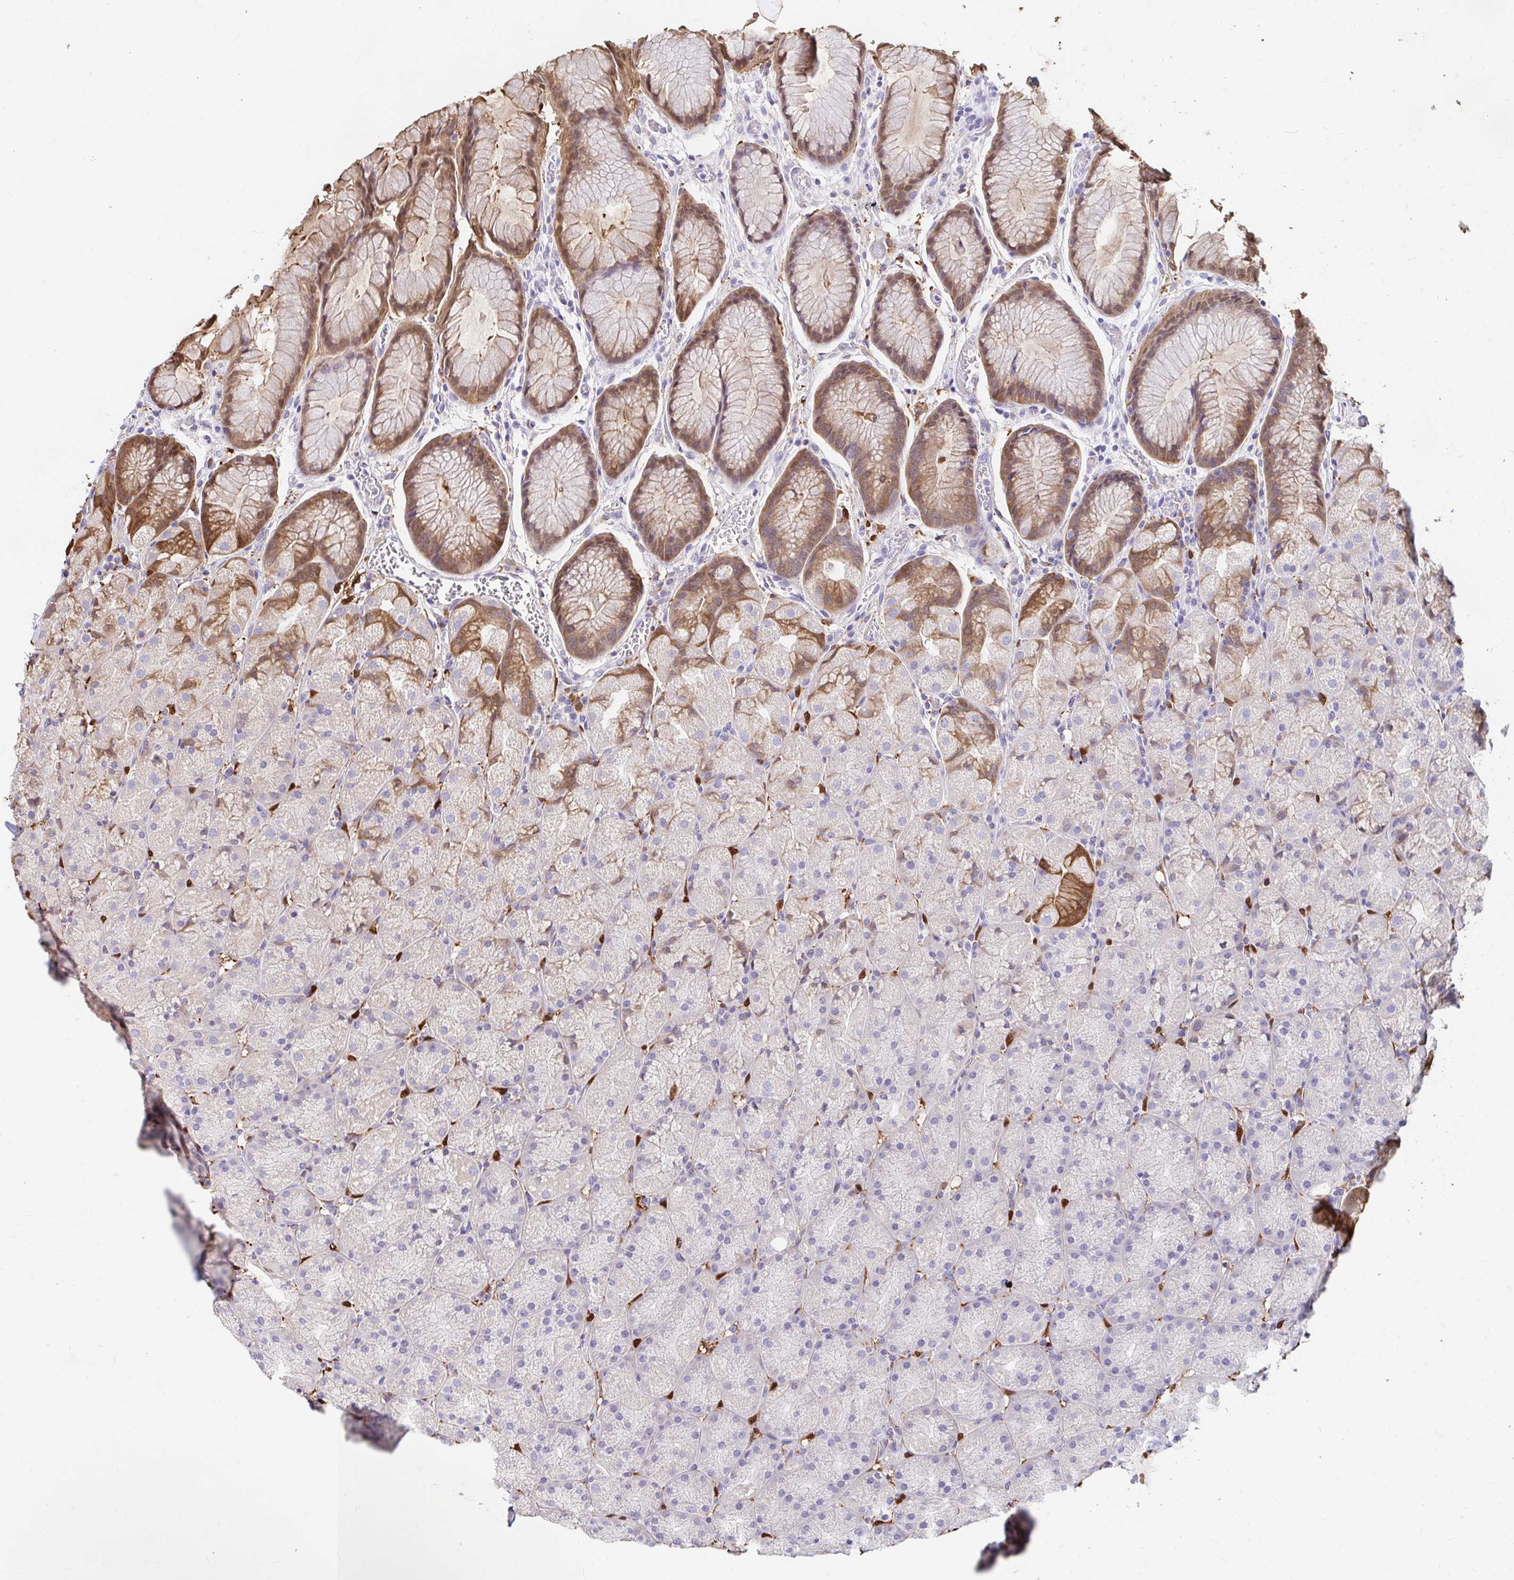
{"staining": {"intensity": "moderate", "quantity": "25%-75%", "location": "cytoplasmic/membranous"}, "tissue": "stomach", "cell_type": "Glandular cells", "image_type": "normal", "snomed": [{"axis": "morphology", "description": "Normal tissue, NOS"}, {"axis": "topography", "description": "Stomach, upper"}, {"axis": "topography", "description": "Stomach"}], "caption": "Immunohistochemistry (IHC) of benign stomach displays medium levels of moderate cytoplasmic/membranous staining in about 25%-75% of glandular cells. The staining is performed using DAB (3,3'-diaminobenzidine) brown chromogen to label protein expression. The nuclei are counter-stained blue using hematoxylin.", "gene": "ADH1A", "patient": {"sex": "male", "age": 48}}